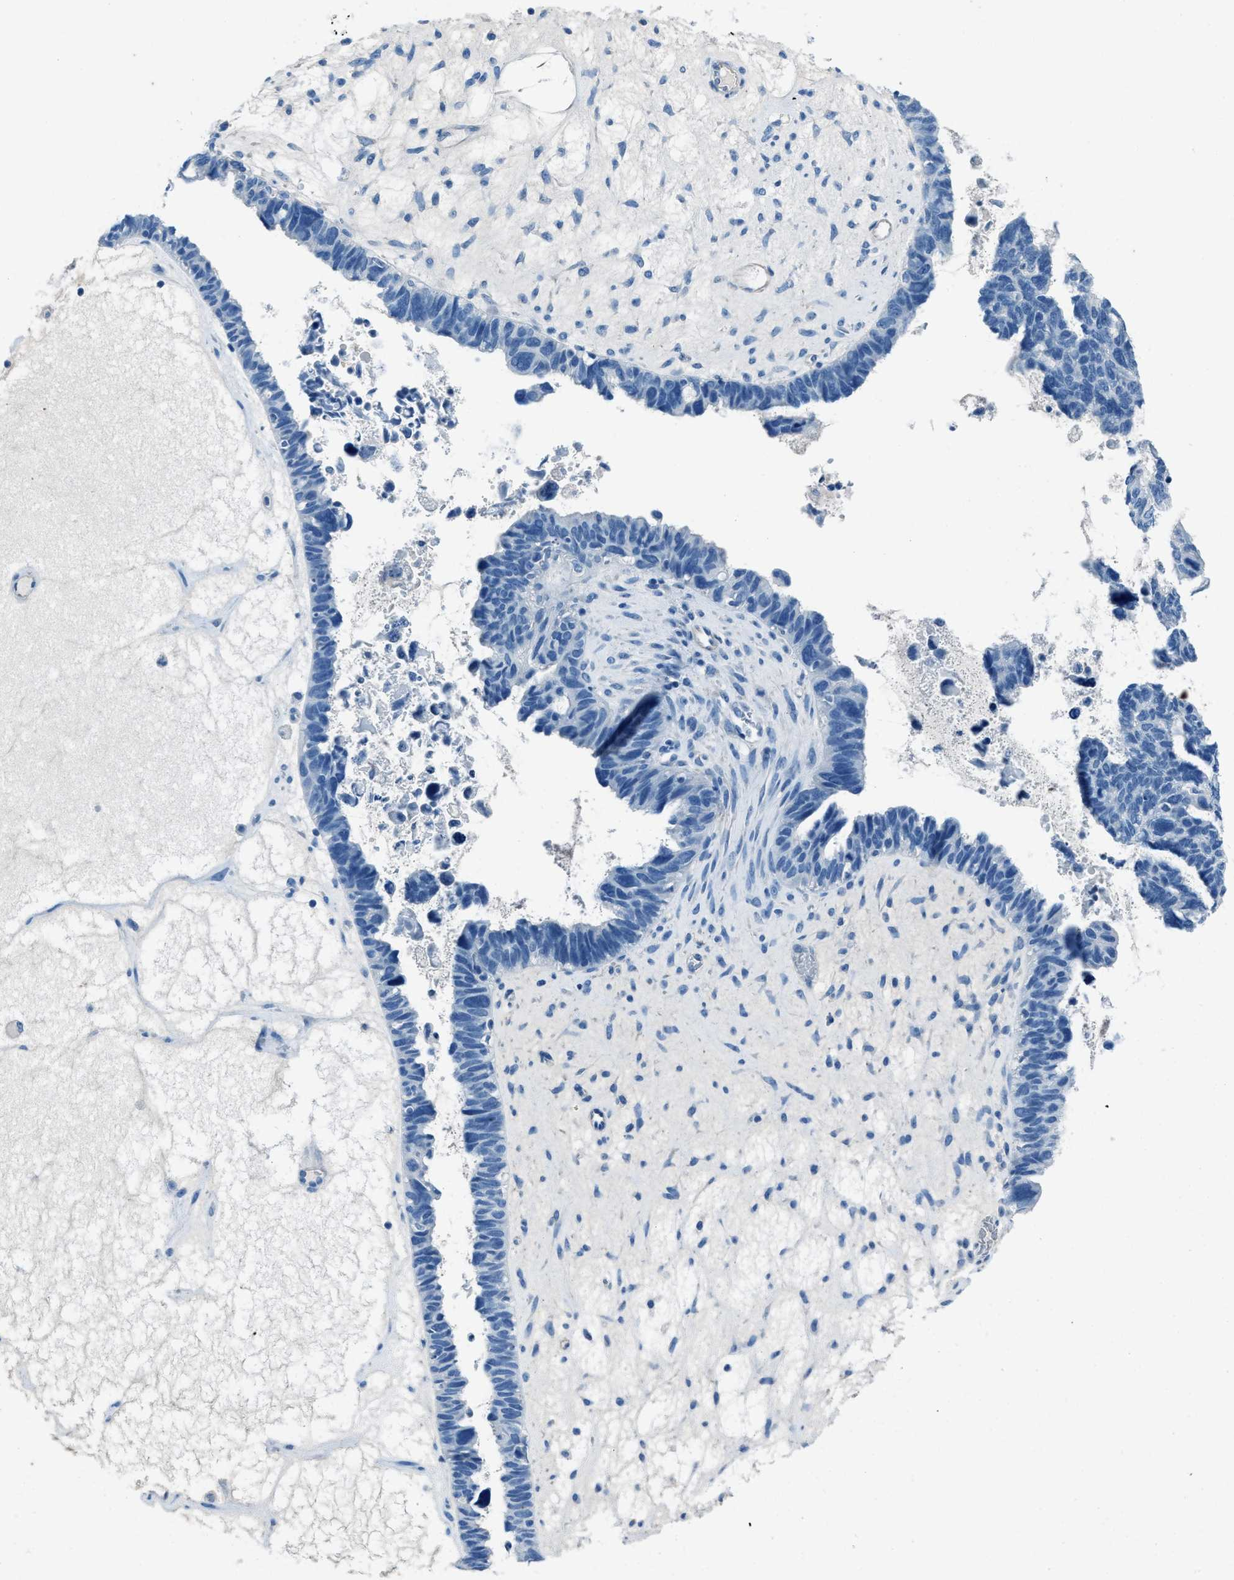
{"staining": {"intensity": "negative", "quantity": "none", "location": "none"}, "tissue": "ovarian cancer", "cell_type": "Tumor cells", "image_type": "cancer", "snomed": [{"axis": "morphology", "description": "Cystadenocarcinoma, serous, NOS"}, {"axis": "topography", "description": "Ovary"}], "caption": "Tumor cells show no significant protein staining in serous cystadenocarcinoma (ovarian).", "gene": "AMACR", "patient": {"sex": "female", "age": 79}}